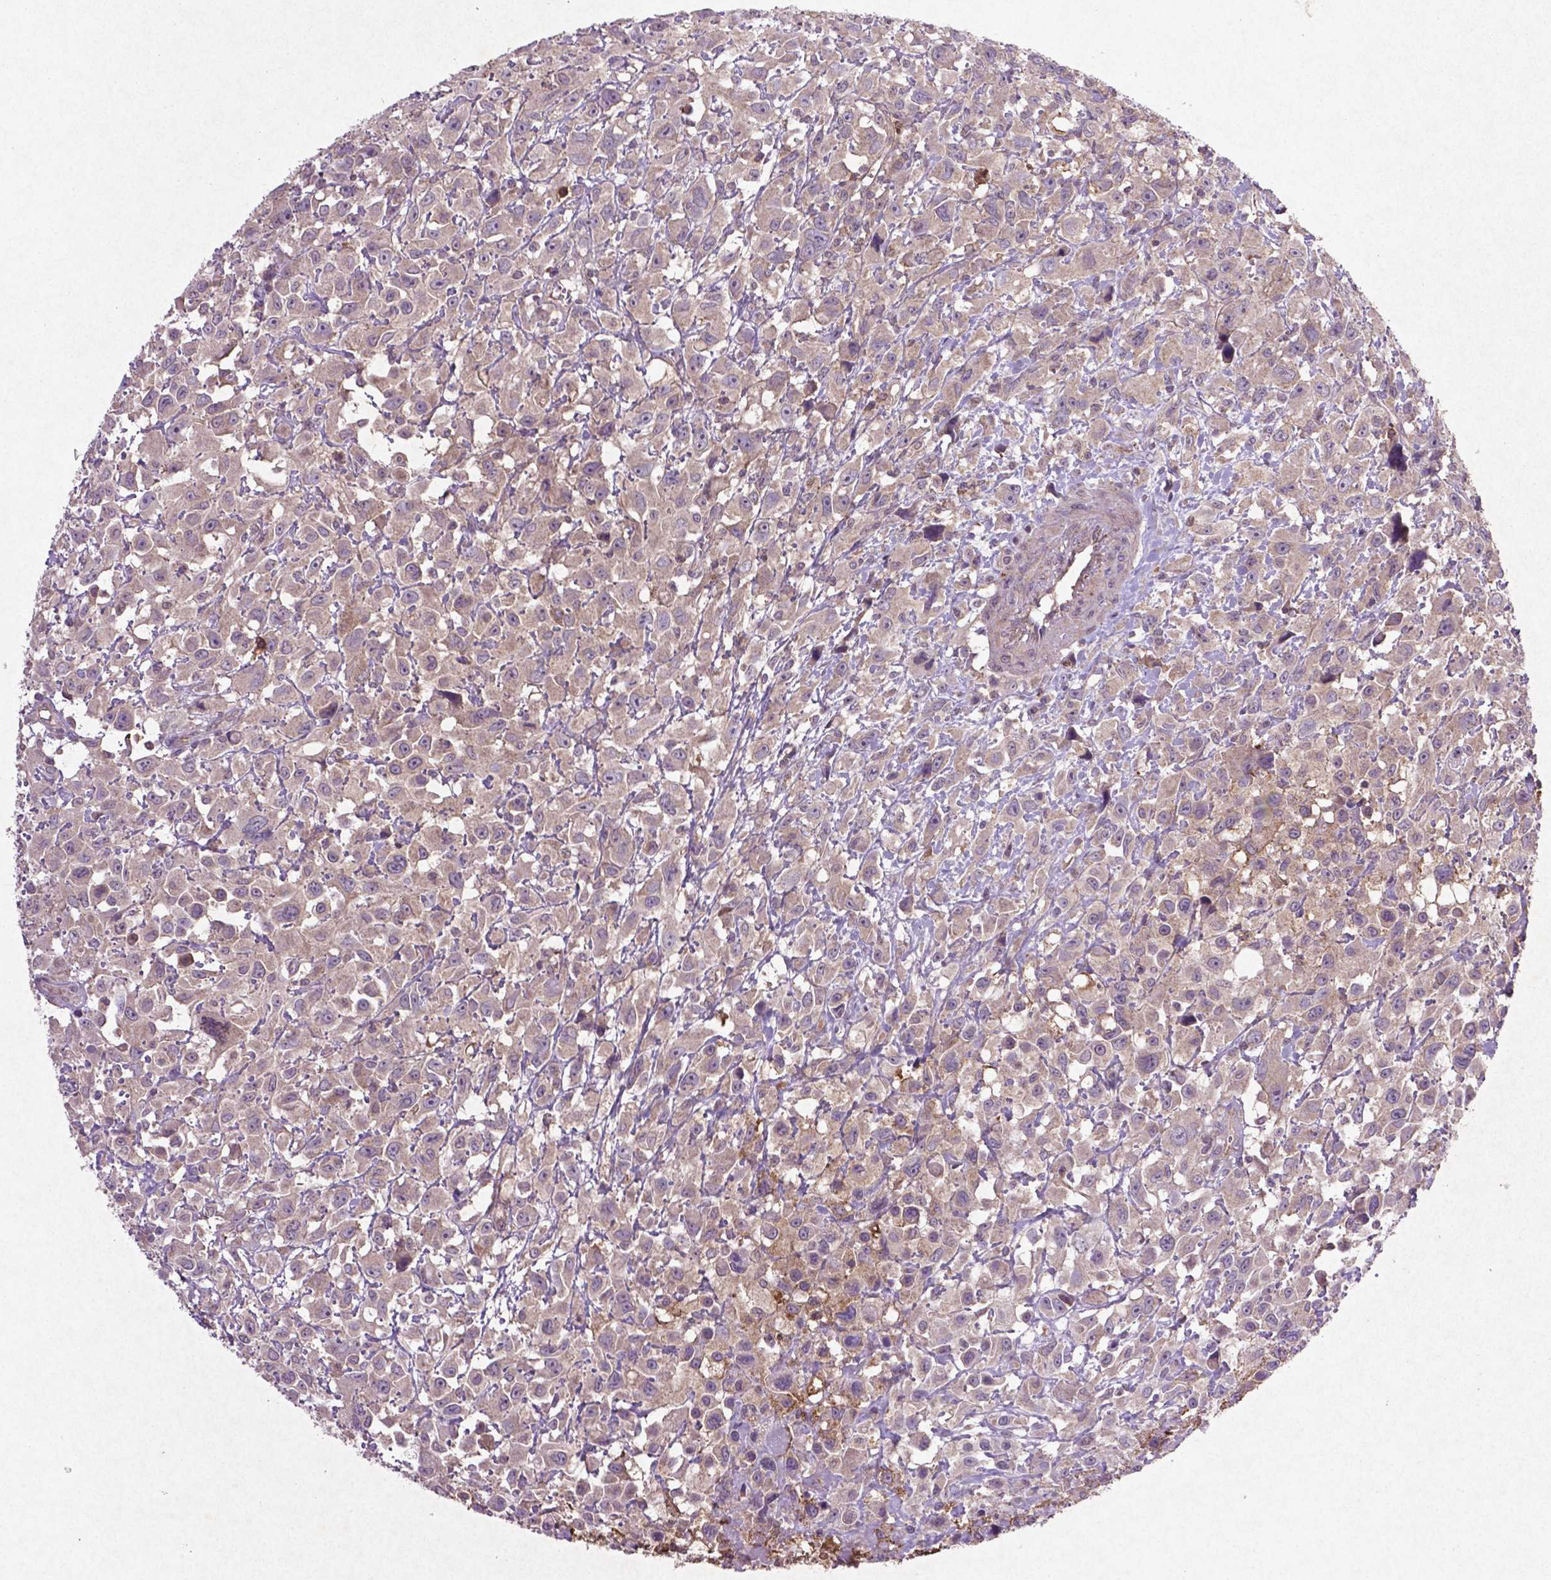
{"staining": {"intensity": "weak", "quantity": "<25%", "location": "cytoplasmic/membranous"}, "tissue": "head and neck cancer", "cell_type": "Tumor cells", "image_type": "cancer", "snomed": [{"axis": "morphology", "description": "Squamous cell carcinoma, NOS"}, {"axis": "morphology", "description": "Squamous cell carcinoma, metastatic, NOS"}, {"axis": "topography", "description": "Oral tissue"}, {"axis": "topography", "description": "Head-Neck"}], "caption": "Immunohistochemical staining of head and neck metastatic squamous cell carcinoma shows no significant positivity in tumor cells.", "gene": "MTOR", "patient": {"sex": "female", "age": 85}}